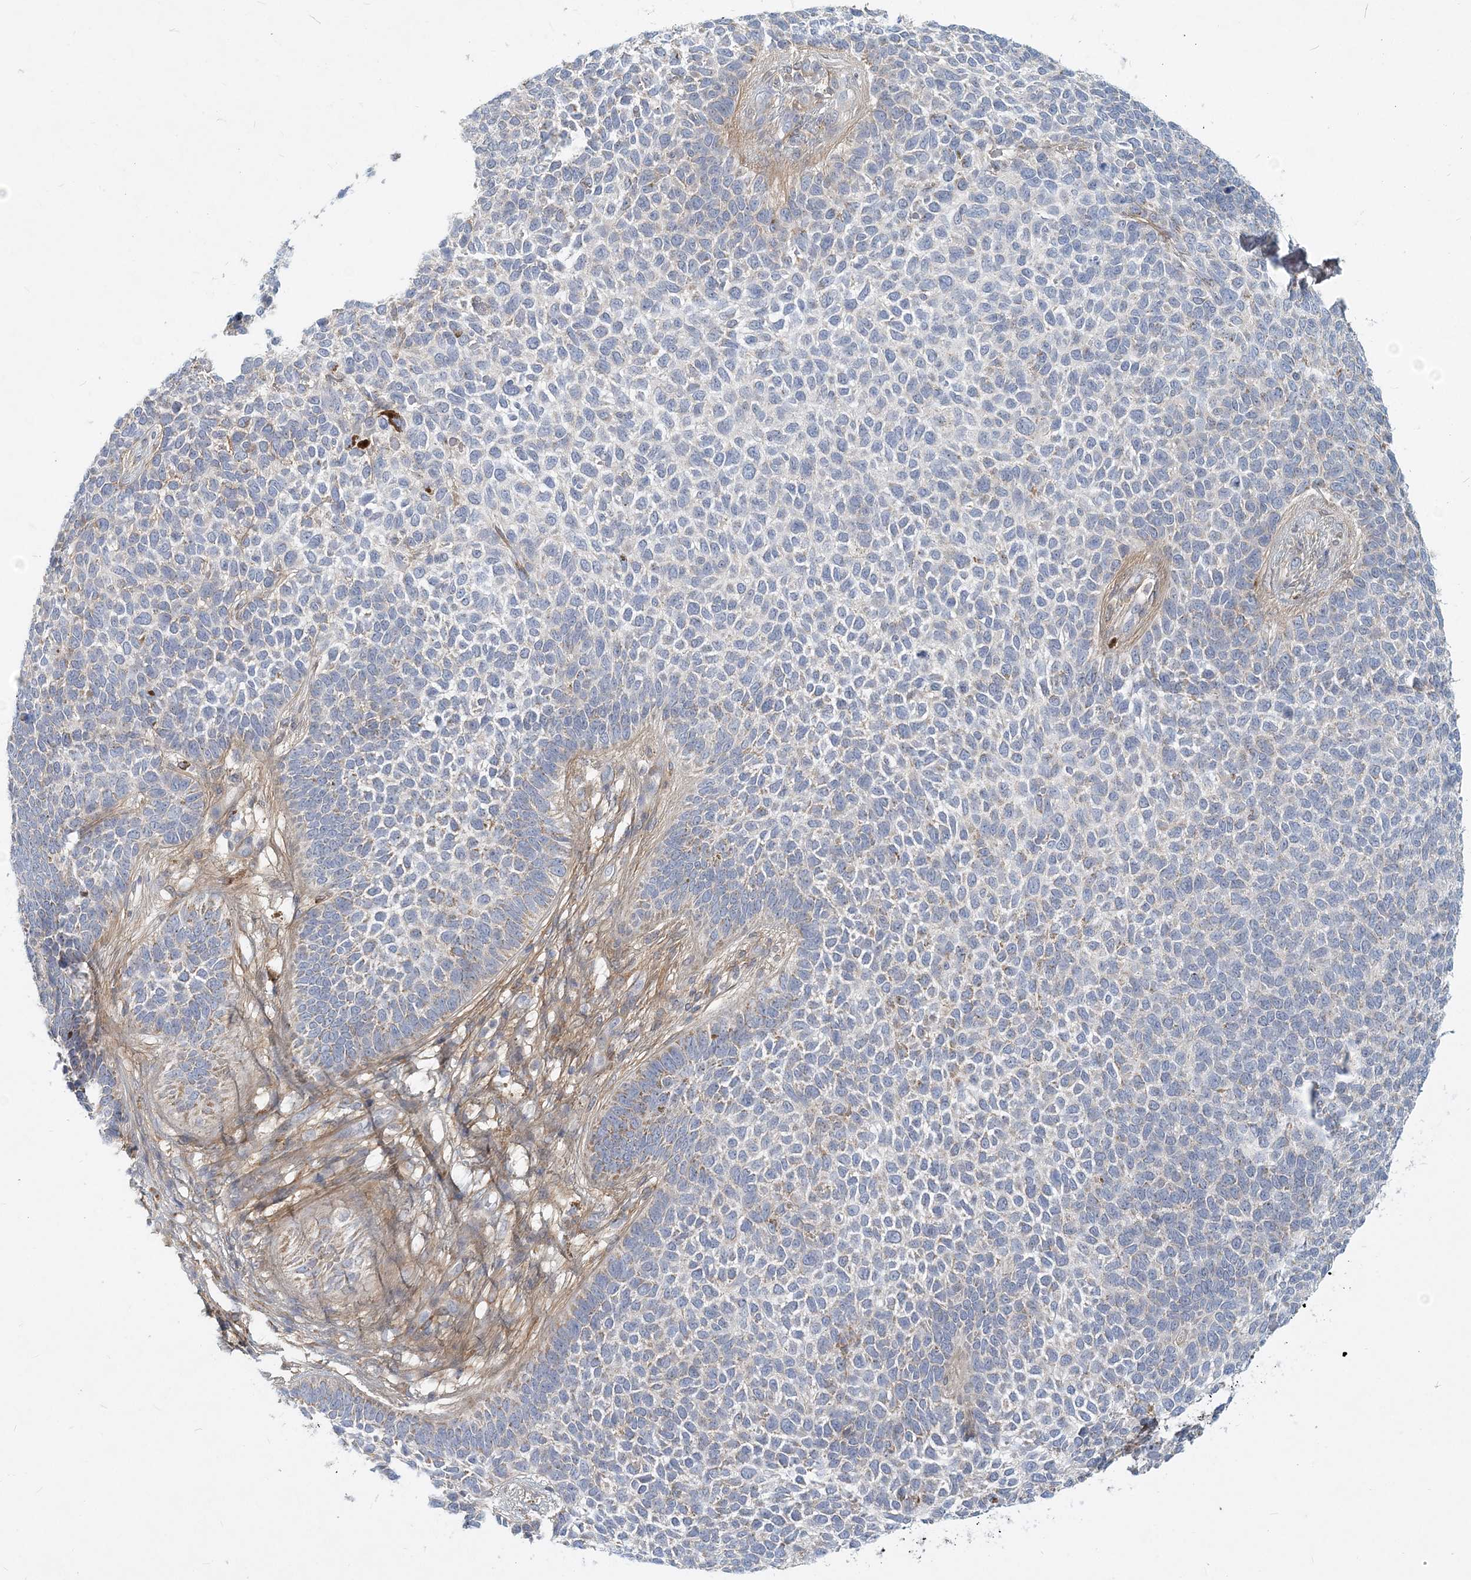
{"staining": {"intensity": "negative", "quantity": "none", "location": "none"}, "tissue": "skin cancer", "cell_type": "Tumor cells", "image_type": "cancer", "snomed": [{"axis": "morphology", "description": "Basal cell carcinoma"}, {"axis": "topography", "description": "Skin"}], "caption": "Basal cell carcinoma (skin) was stained to show a protein in brown. There is no significant staining in tumor cells. Brightfield microscopy of IHC stained with DAB (3,3'-diaminobenzidine) (brown) and hematoxylin (blue), captured at high magnification.", "gene": "GMPPA", "patient": {"sex": "female", "age": 84}}